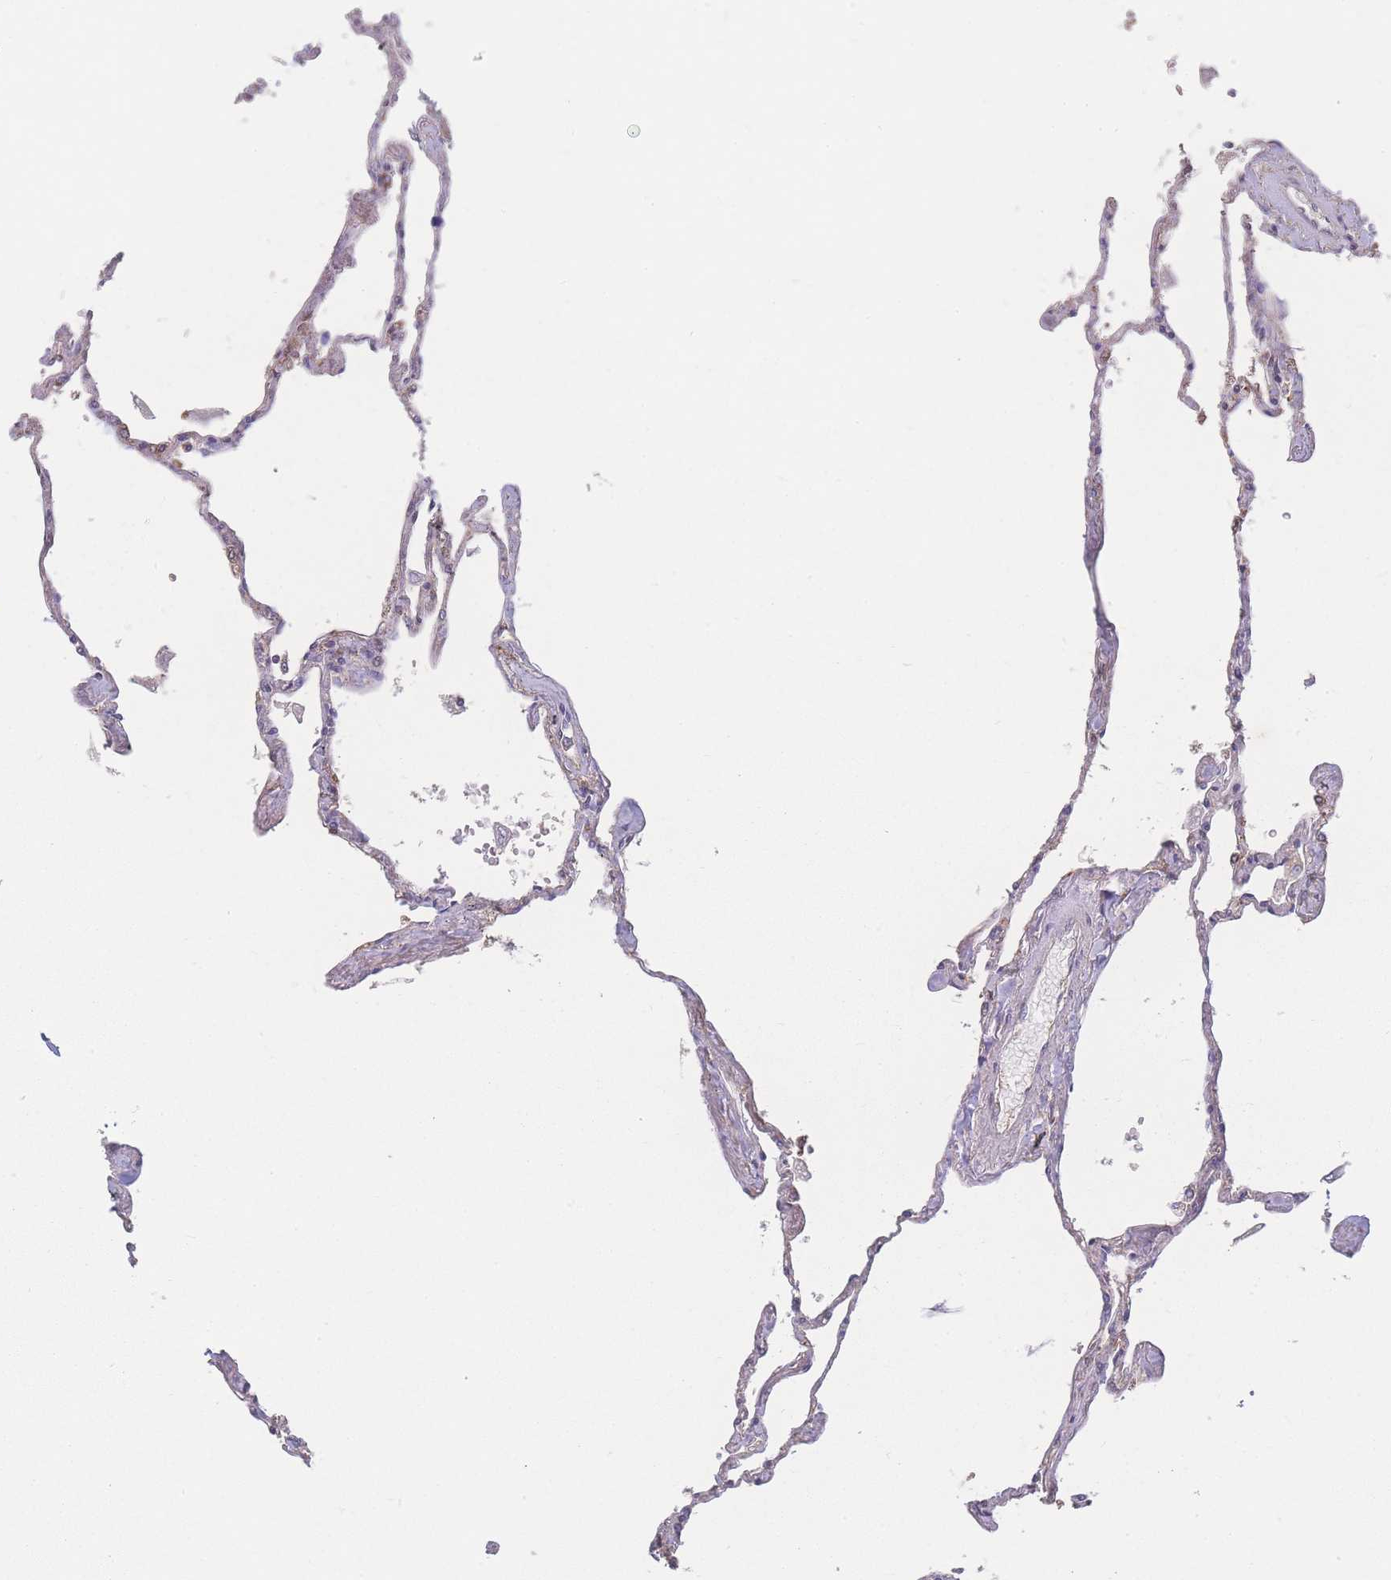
{"staining": {"intensity": "negative", "quantity": "none", "location": "none"}, "tissue": "lung", "cell_type": "Alveolar cells", "image_type": "normal", "snomed": [{"axis": "morphology", "description": "Normal tissue, NOS"}, {"axis": "topography", "description": "Lung"}], "caption": "This is an IHC micrograph of normal human lung. There is no expression in alveolar cells.", "gene": "GIPR", "patient": {"sex": "female", "age": 67}}